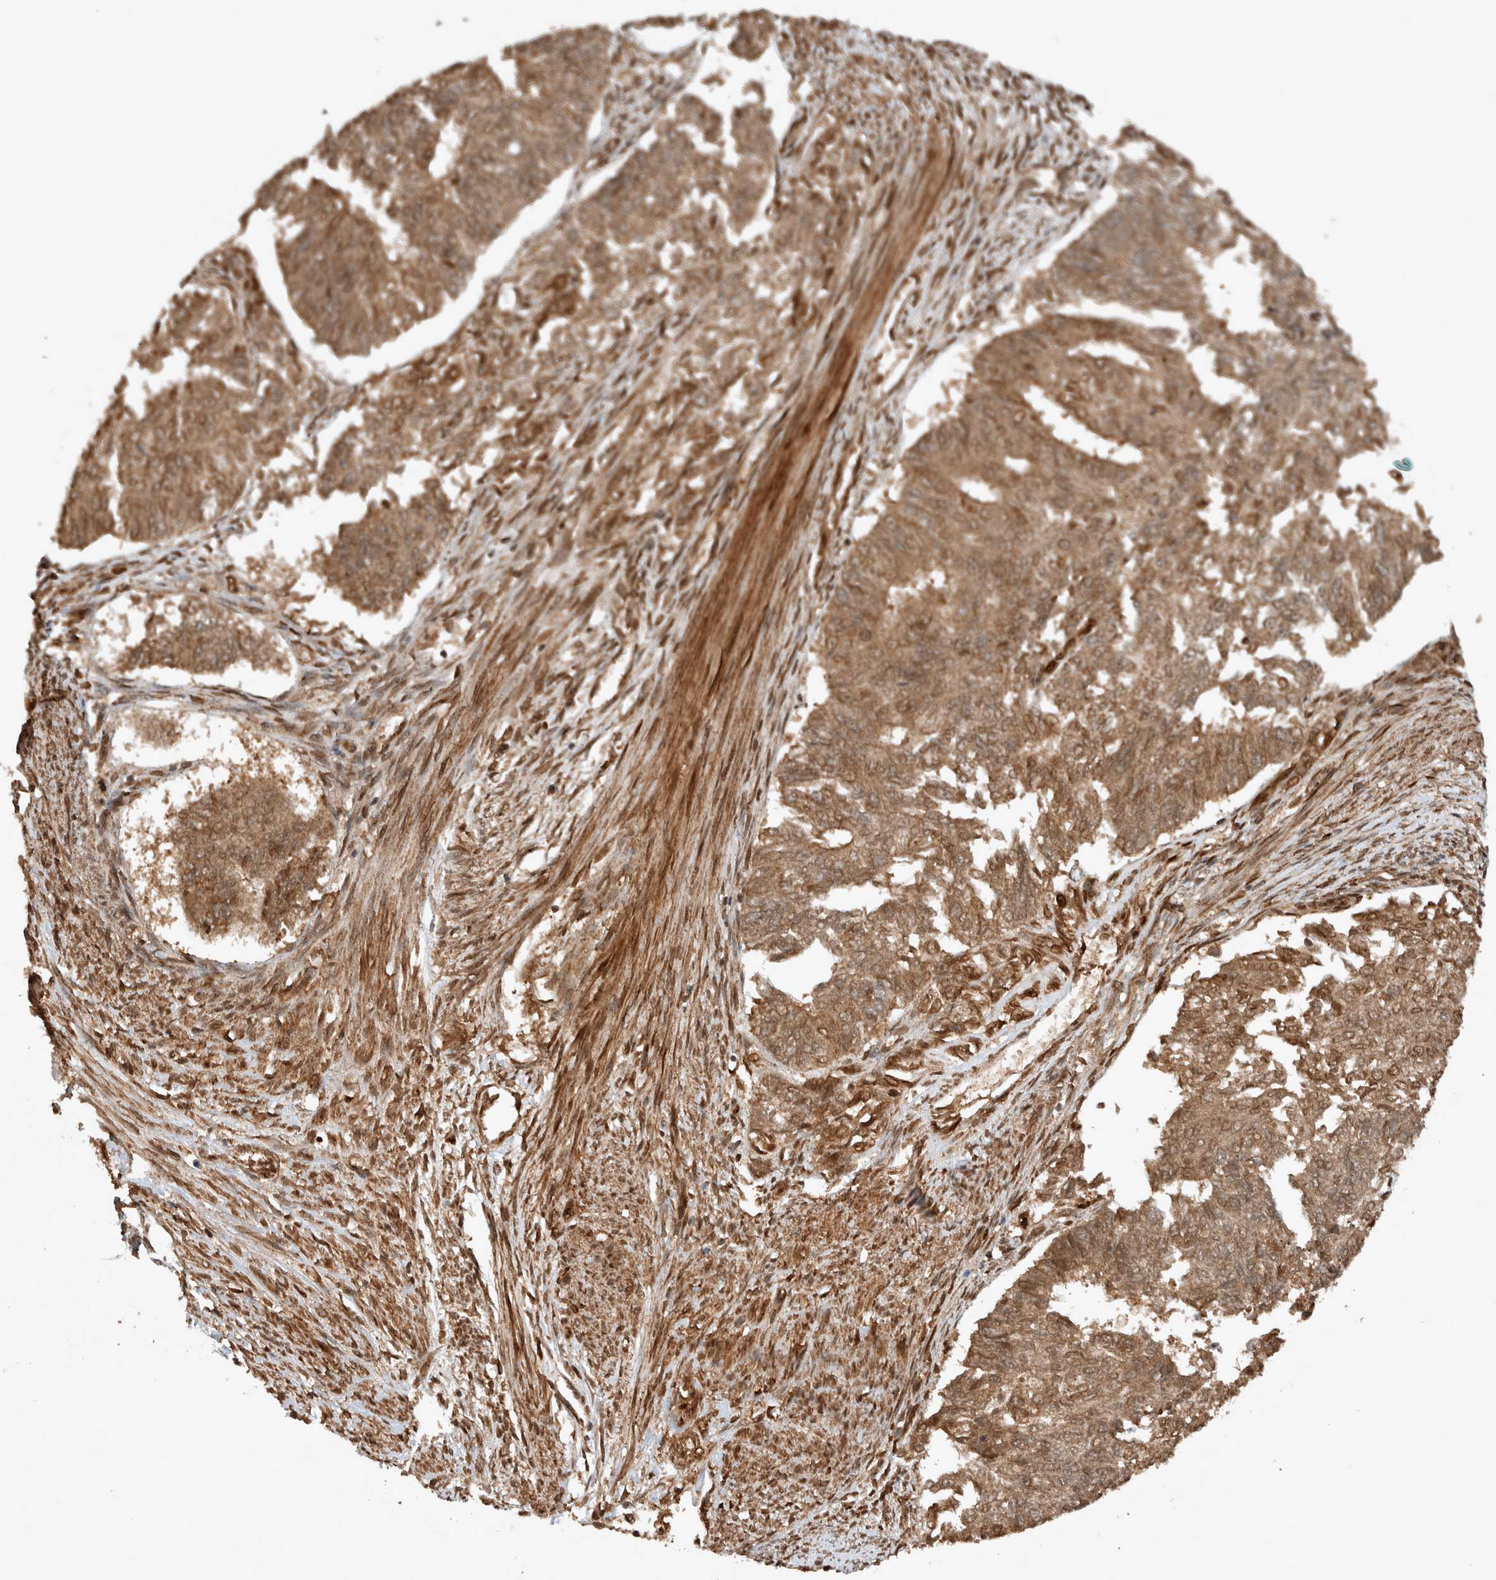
{"staining": {"intensity": "moderate", "quantity": ">75%", "location": "cytoplasmic/membranous"}, "tissue": "endometrial cancer", "cell_type": "Tumor cells", "image_type": "cancer", "snomed": [{"axis": "morphology", "description": "Adenocarcinoma, NOS"}, {"axis": "topography", "description": "Endometrium"}], "caption": "This image exhibits immunohistochemistry staining of adenocarcinoma (endometrial), with medium moderate cytoplasmic/membranous positivity in about >75% of tumor cells.", "gene": "CNTROB", "patient": {"sex": "female", "age": 32}}